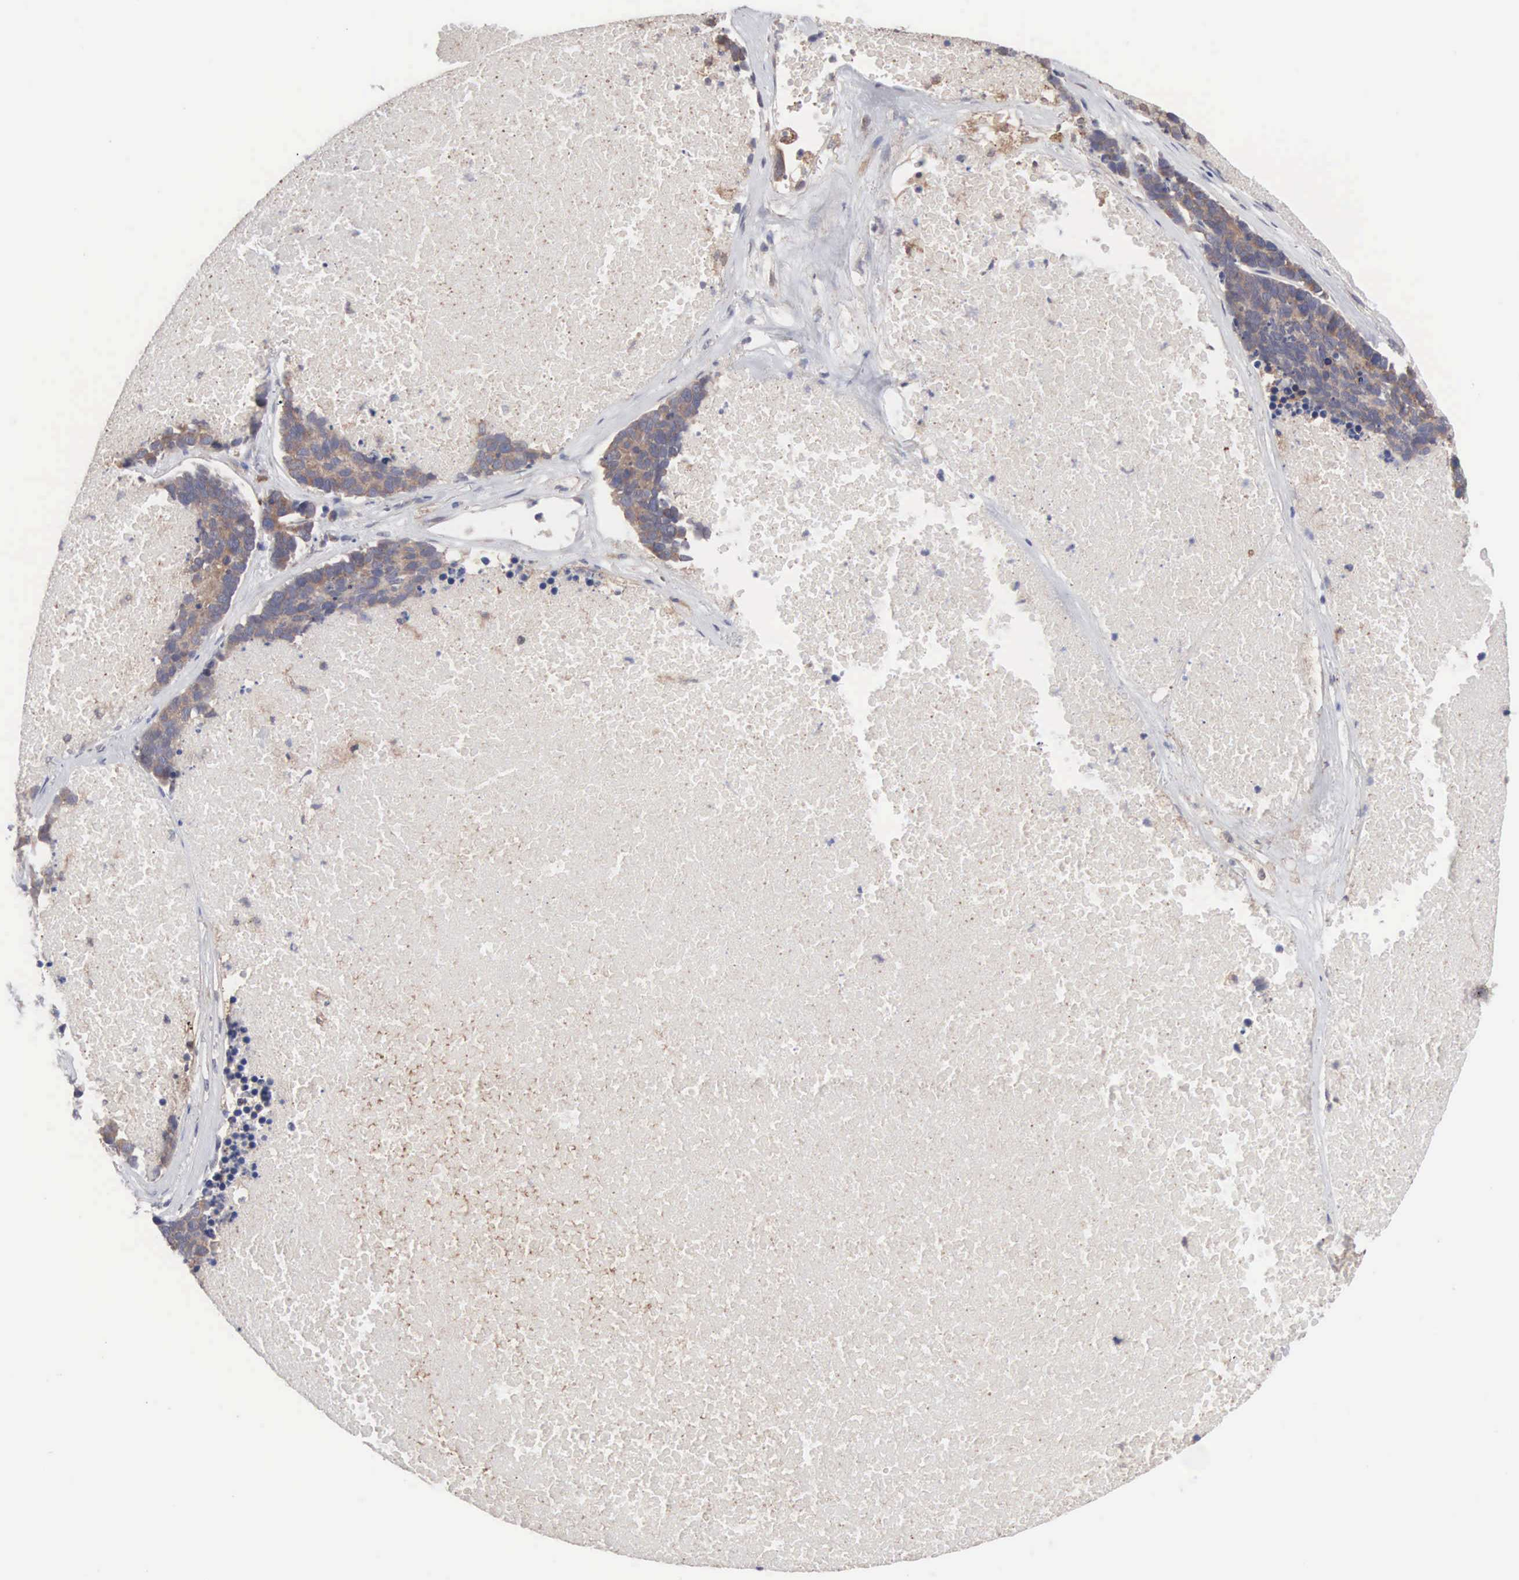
{"staining": {"intensity": "moderate", "quantity": ">75%", "location": "cytoplasmic/membranous"}, "tissue": "lung cancer", "cell_type": "Tumor cells", "image_type": "cancer", "snomed": [{"axis": "morphology", "description": "Neoplasm, malignant, NOS"}, {"axis": "topography", "description": "Lung"}], "caption": "High-power microscopy captured an IHC micrograph of lung cancer, revealing moderate cytoplasmic/membranous expression in about >75% of tumor cells.", "gene": "INF2", "patient": {"sex": "female", "age": 75}}